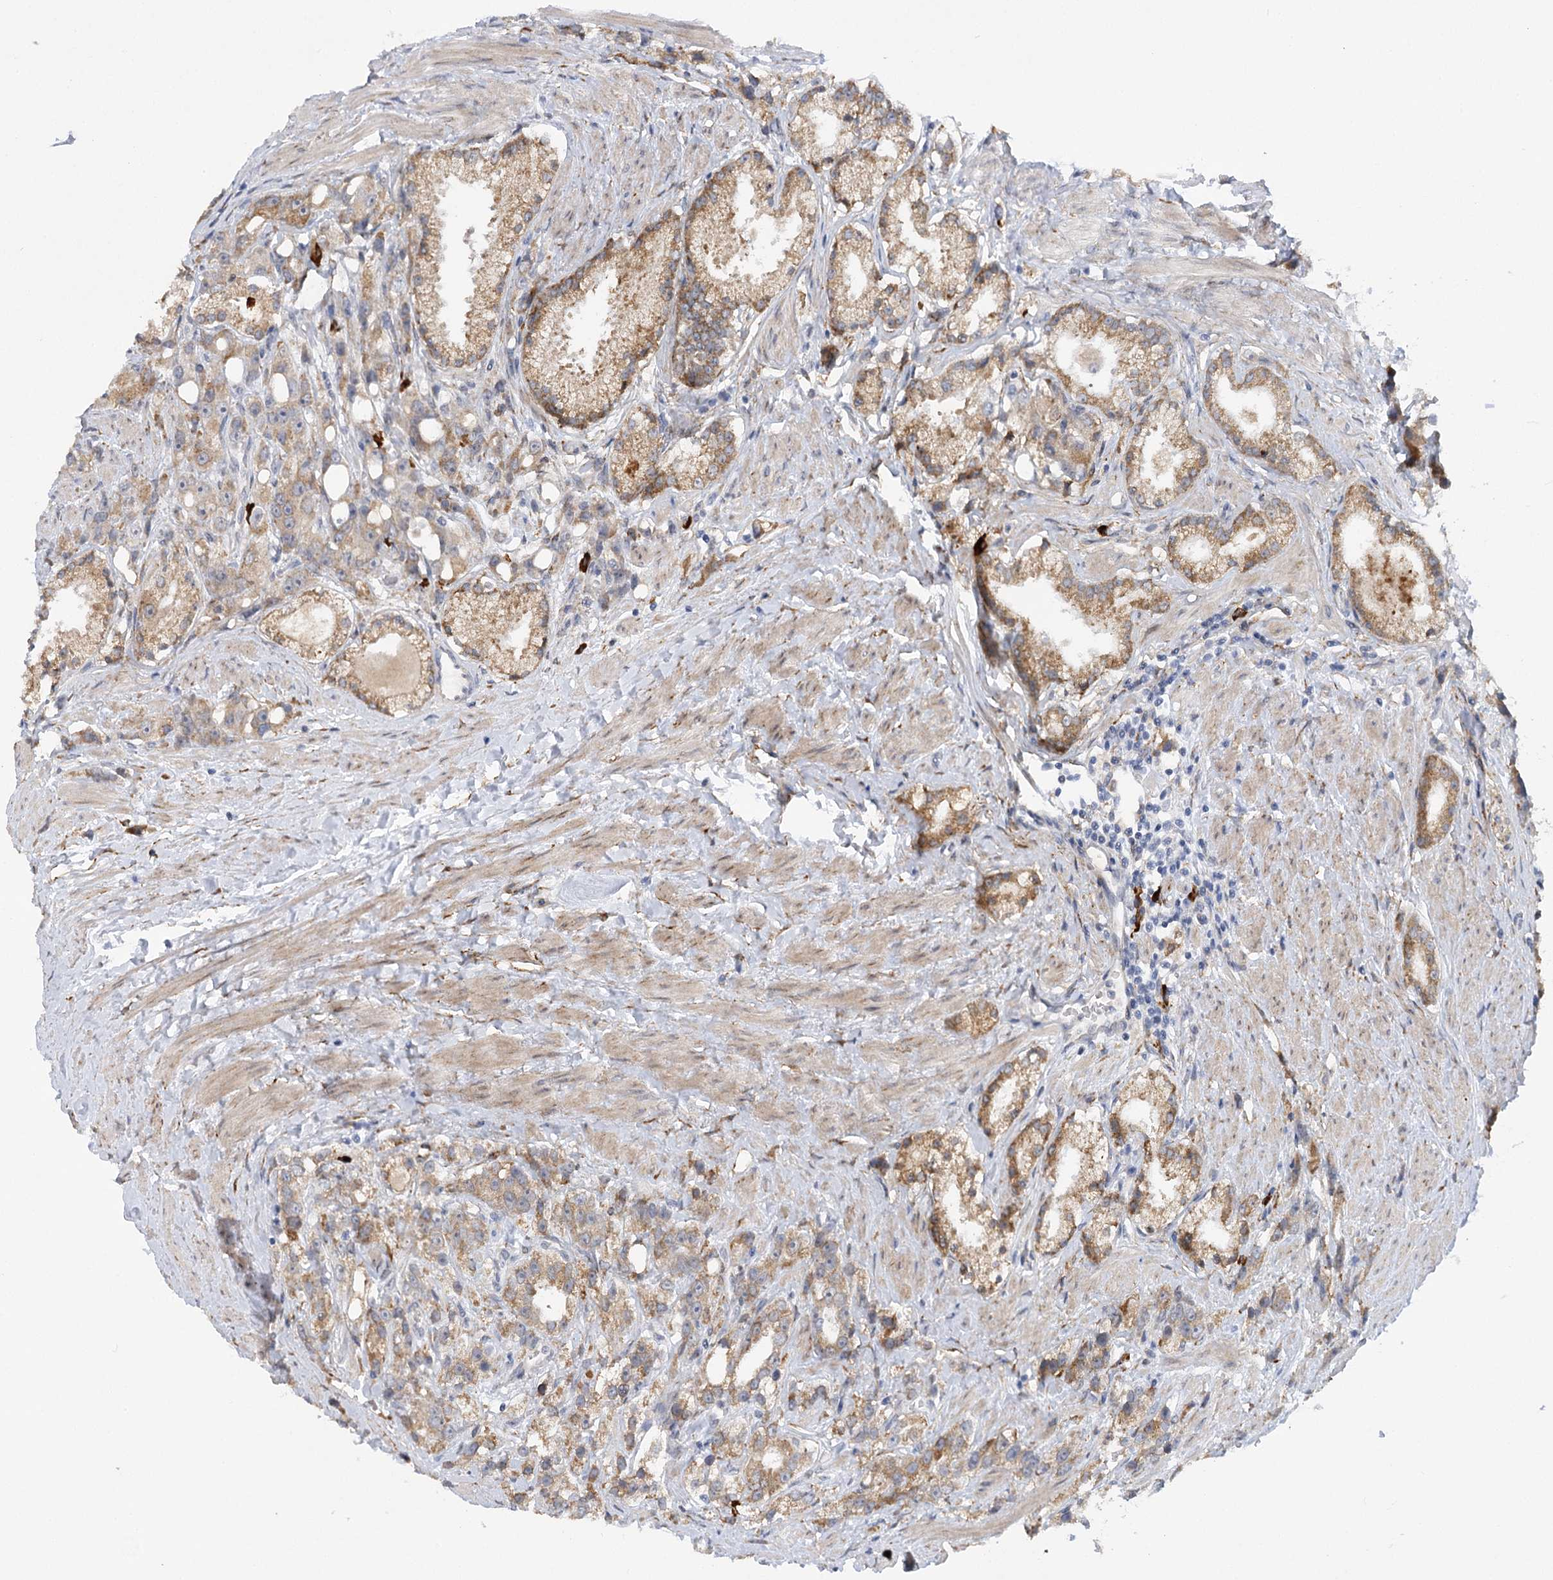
{"staining": {"intensity": "moderate", "quantity": ">75%", "location": "cytoplasmic/membranous"}, "tissue": "prostate cancer", "cell_type": "Tumor cells", "image_type": "cancer", "snomed": [{"axis": "morphology", "description": "Adenocarcinoma, NOS"}, {"axis": "topography", "description": "Prostate"}], "caption": "IHC image of neoplastic tissue: human prostate cancer stained using IHC demonstrates medium levels of moderate protein expression localized specifically in the cytoplasmic/membranous of tumor cells, appearing as a cytoplasmic/membranous brown color.", "gene": "NCKAP5", "patient": {"sex": "male", "age": 79}}